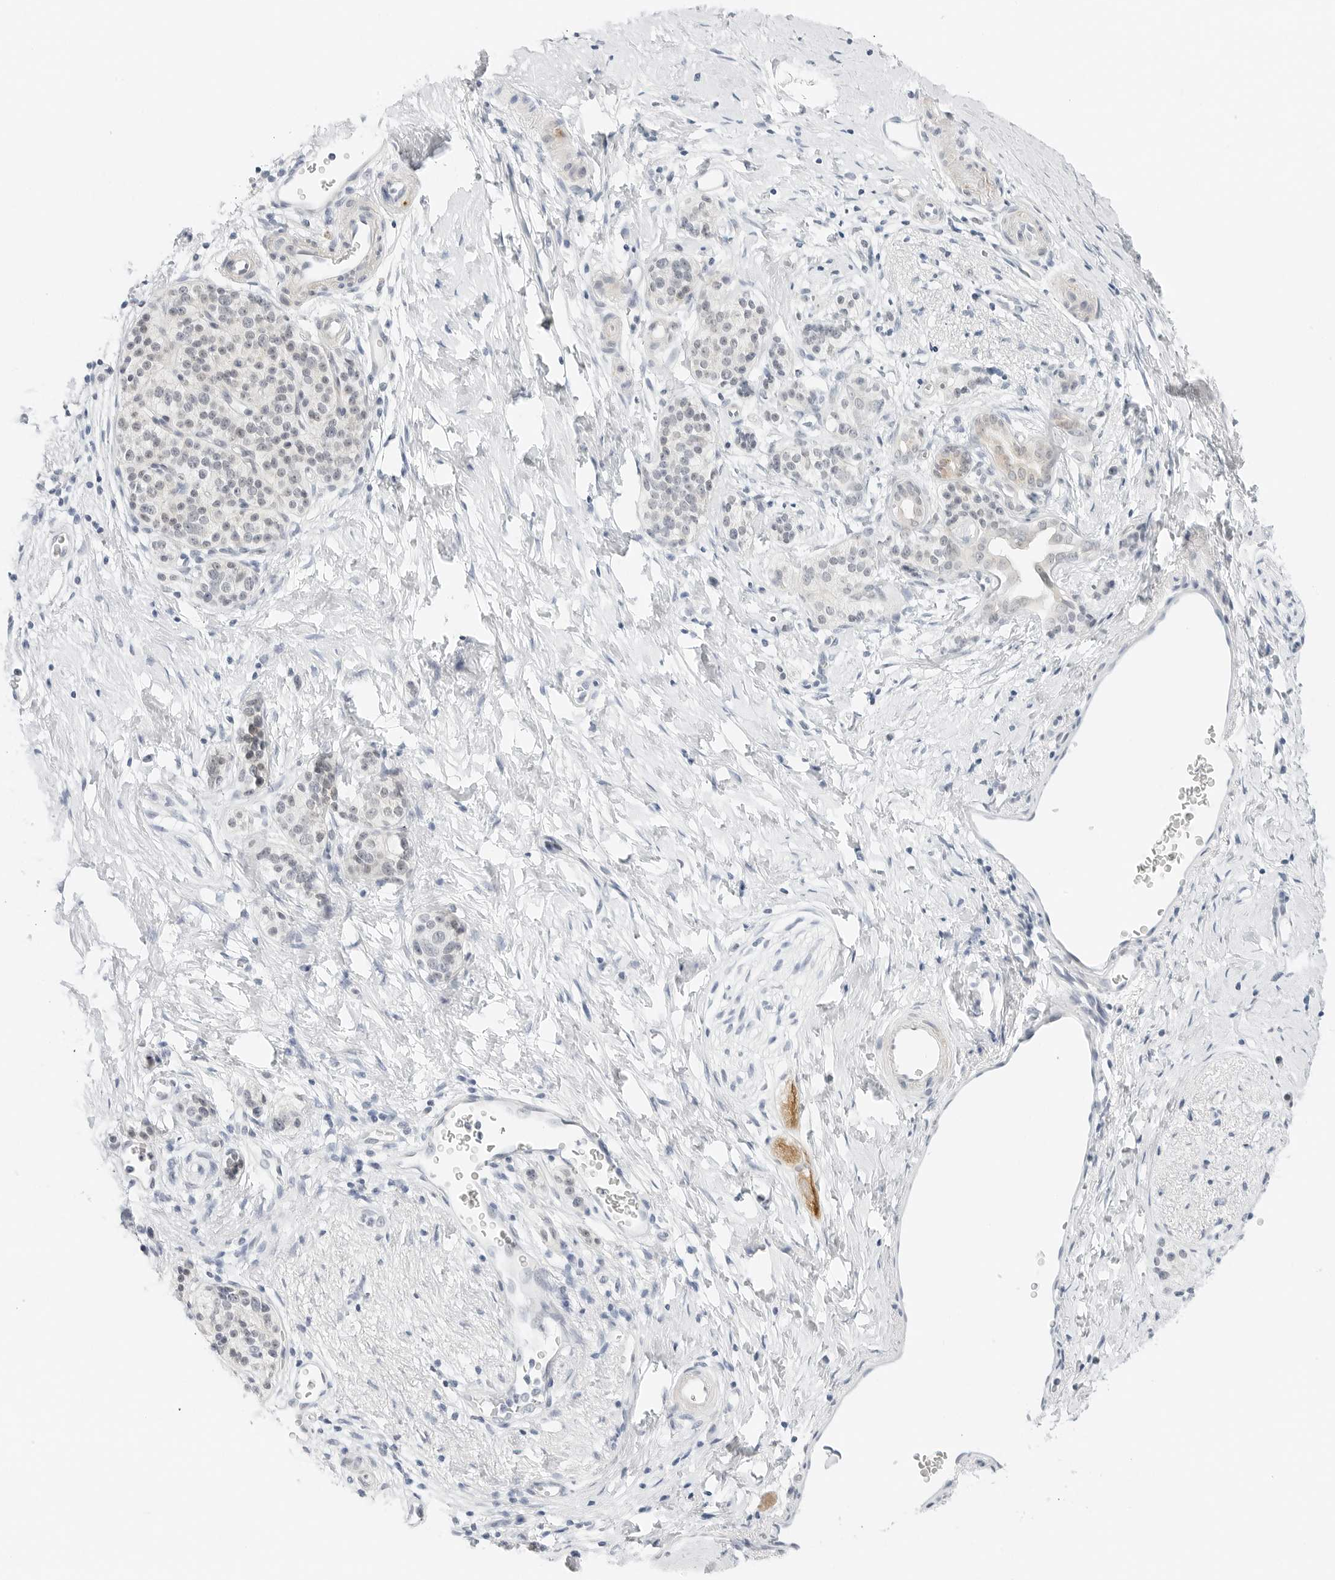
{"staining": {"intensity": "negative", "quantity": "none", "location": "none"}, "tissue": "pancreatic cancer", "cell_type": "Tumor cells", "image_type": "cancer", "snomed": [{"axis": "morphology", "description": "Adenocarcinoma, NOS"}, {"axis": "topography", "description": "Pancreas"}], "caption": "High power microscopy photomicrograph of an IHC photomicrograph of pancreatic adenocarcinoma, revealing no significant staining in tumor cells. The staining is performed using DAB brown chromogen with nuclei counter-stained in using hematoxylin.", "gene": "CCSAP", "patient": {"sex": "male", "age": 50}}